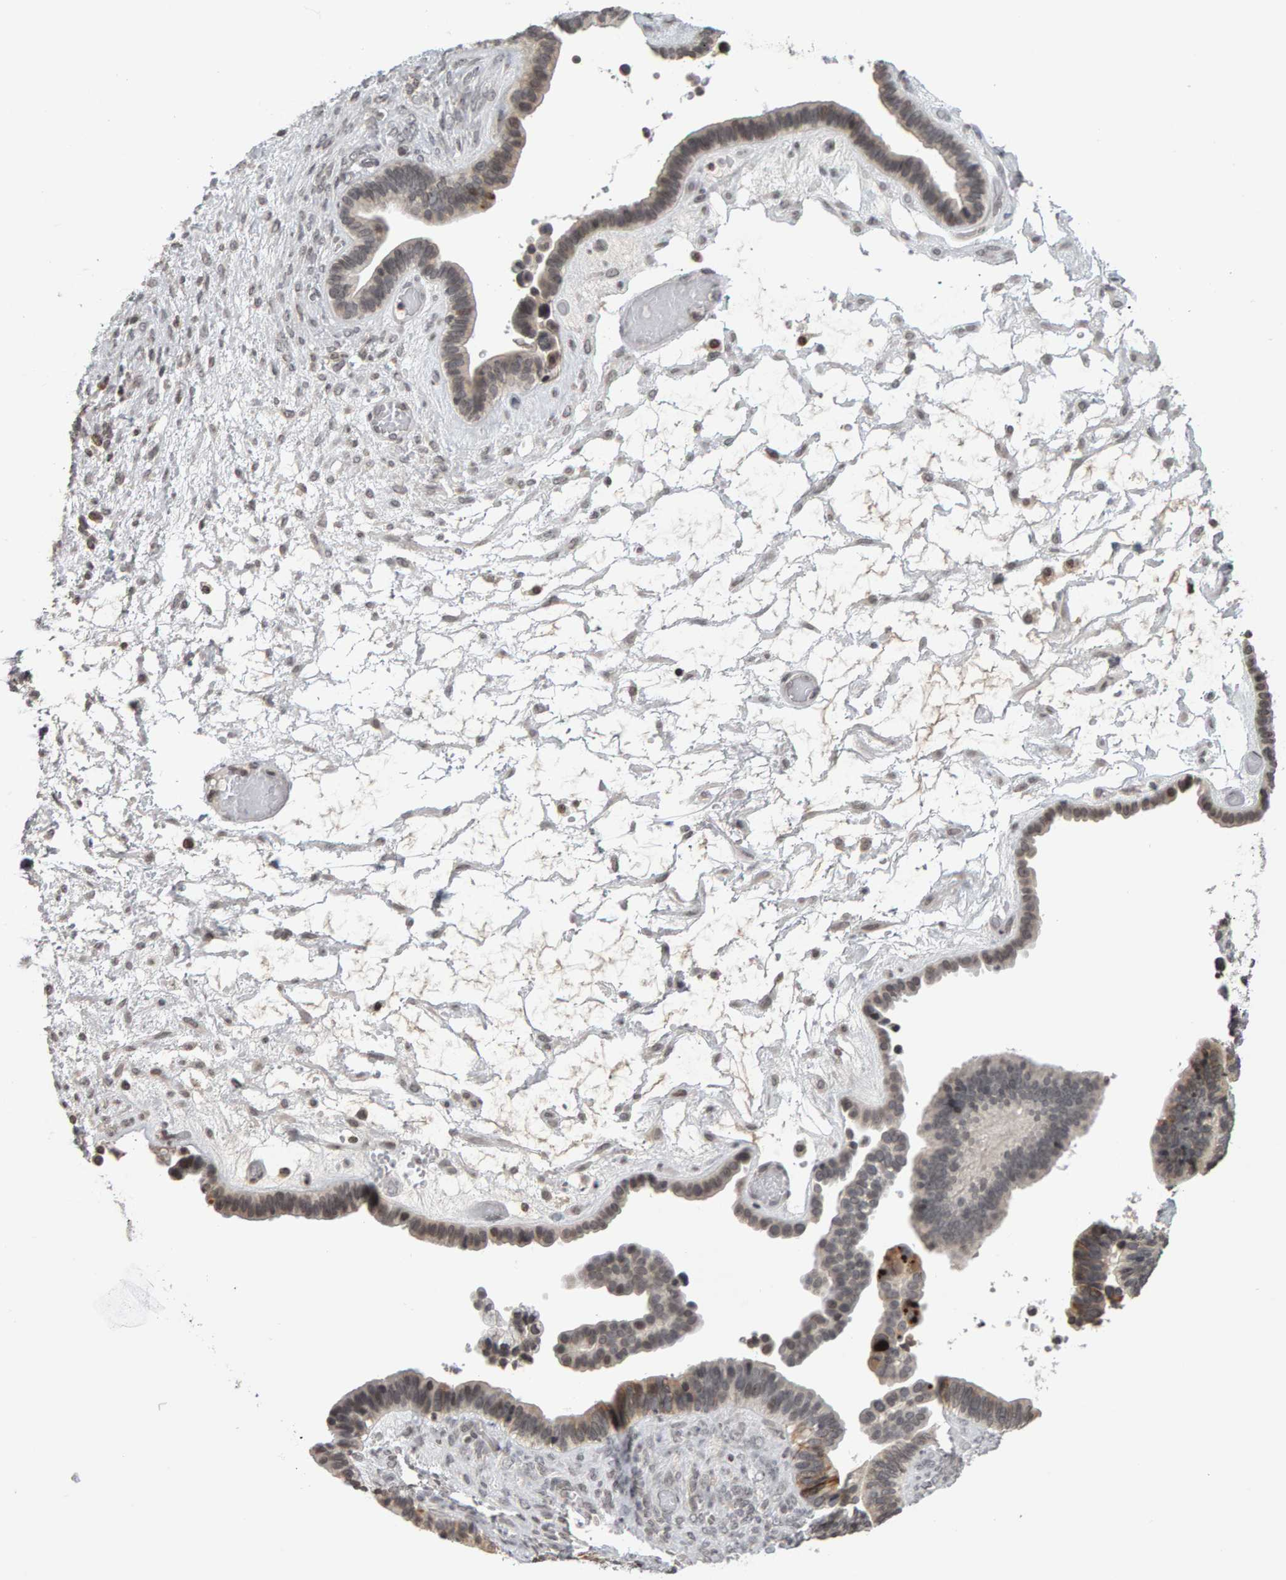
{"staining": {"intensity": "weak", "quantity": "<25%", "location": "cytoplasmic/membranous,nuclear"}, "tissue": "ovarian cancer", "cell_type": "Tumor cells", "image_type": "cancer", "snomed": [{"axis": "morphology", "description": "Cystadenocarcinoma, serous, NOS"}, {"axis": "topography", "description": "Ovary"}], "caption": "High power microscopy histopathology image of an immunohistochemistry histopathology image of ovarian cancer (serous cystadenocarcinoma), revealing no significant positivity in tumor cells.", "gene": "TRAM1", "patient": {"sex": "female", "age": 56}}